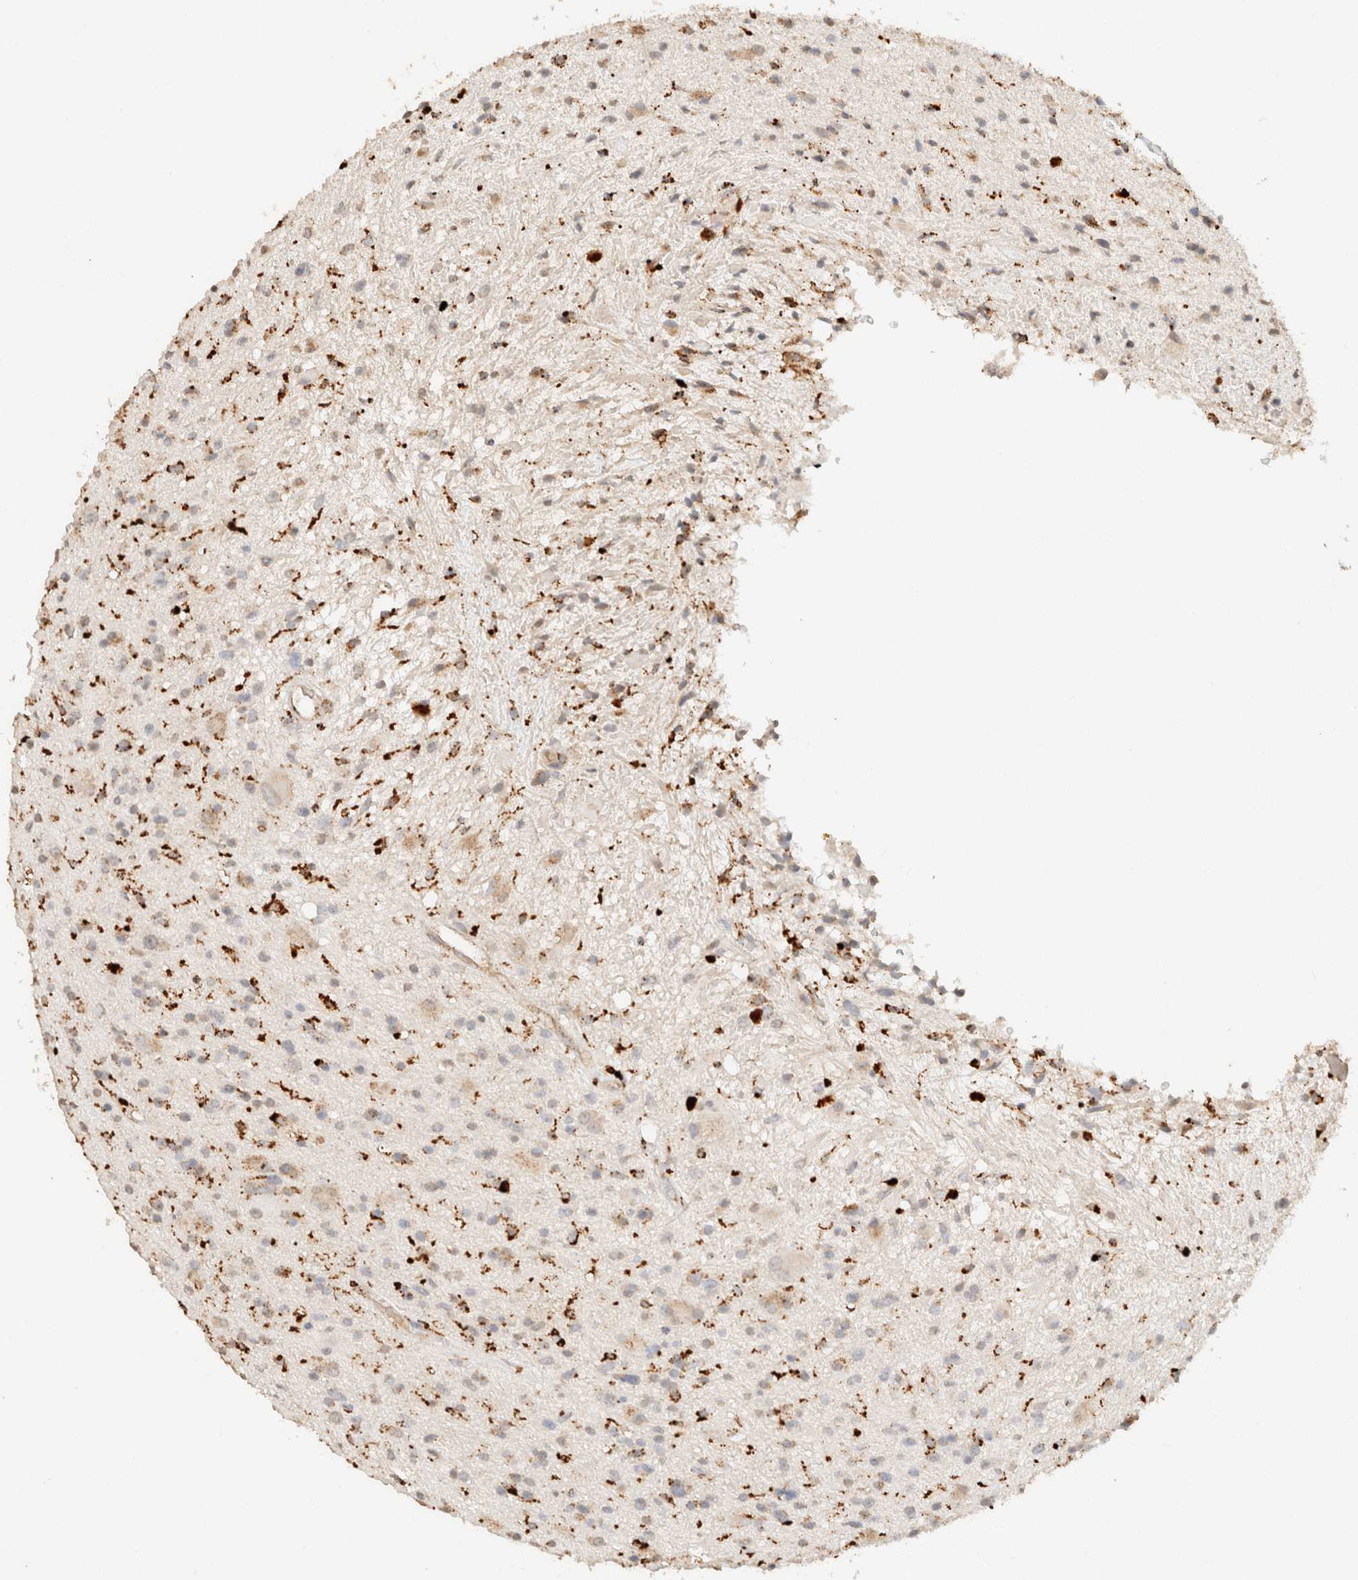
{"staining": {"intensity": "weak", "quantity": "25%-75%", "location": "cytoplasmic/membranous"}, "tissue": "glioma", "cell_type": "Tumor cells", "image_type": "cancer", "snomed": [{"axis": "morphology", "description": "Glioma, malignant, High grade"}, {"axis": "topography", "description": "Brain"}], "caption": "This is an image of IHC staining of malignant glioma (high-grade), which shows weak expression in the cytoplasmic/membranous of tumor cells.", "gene": "CTSC", "patient": {"sex": "male", "age": 33}}